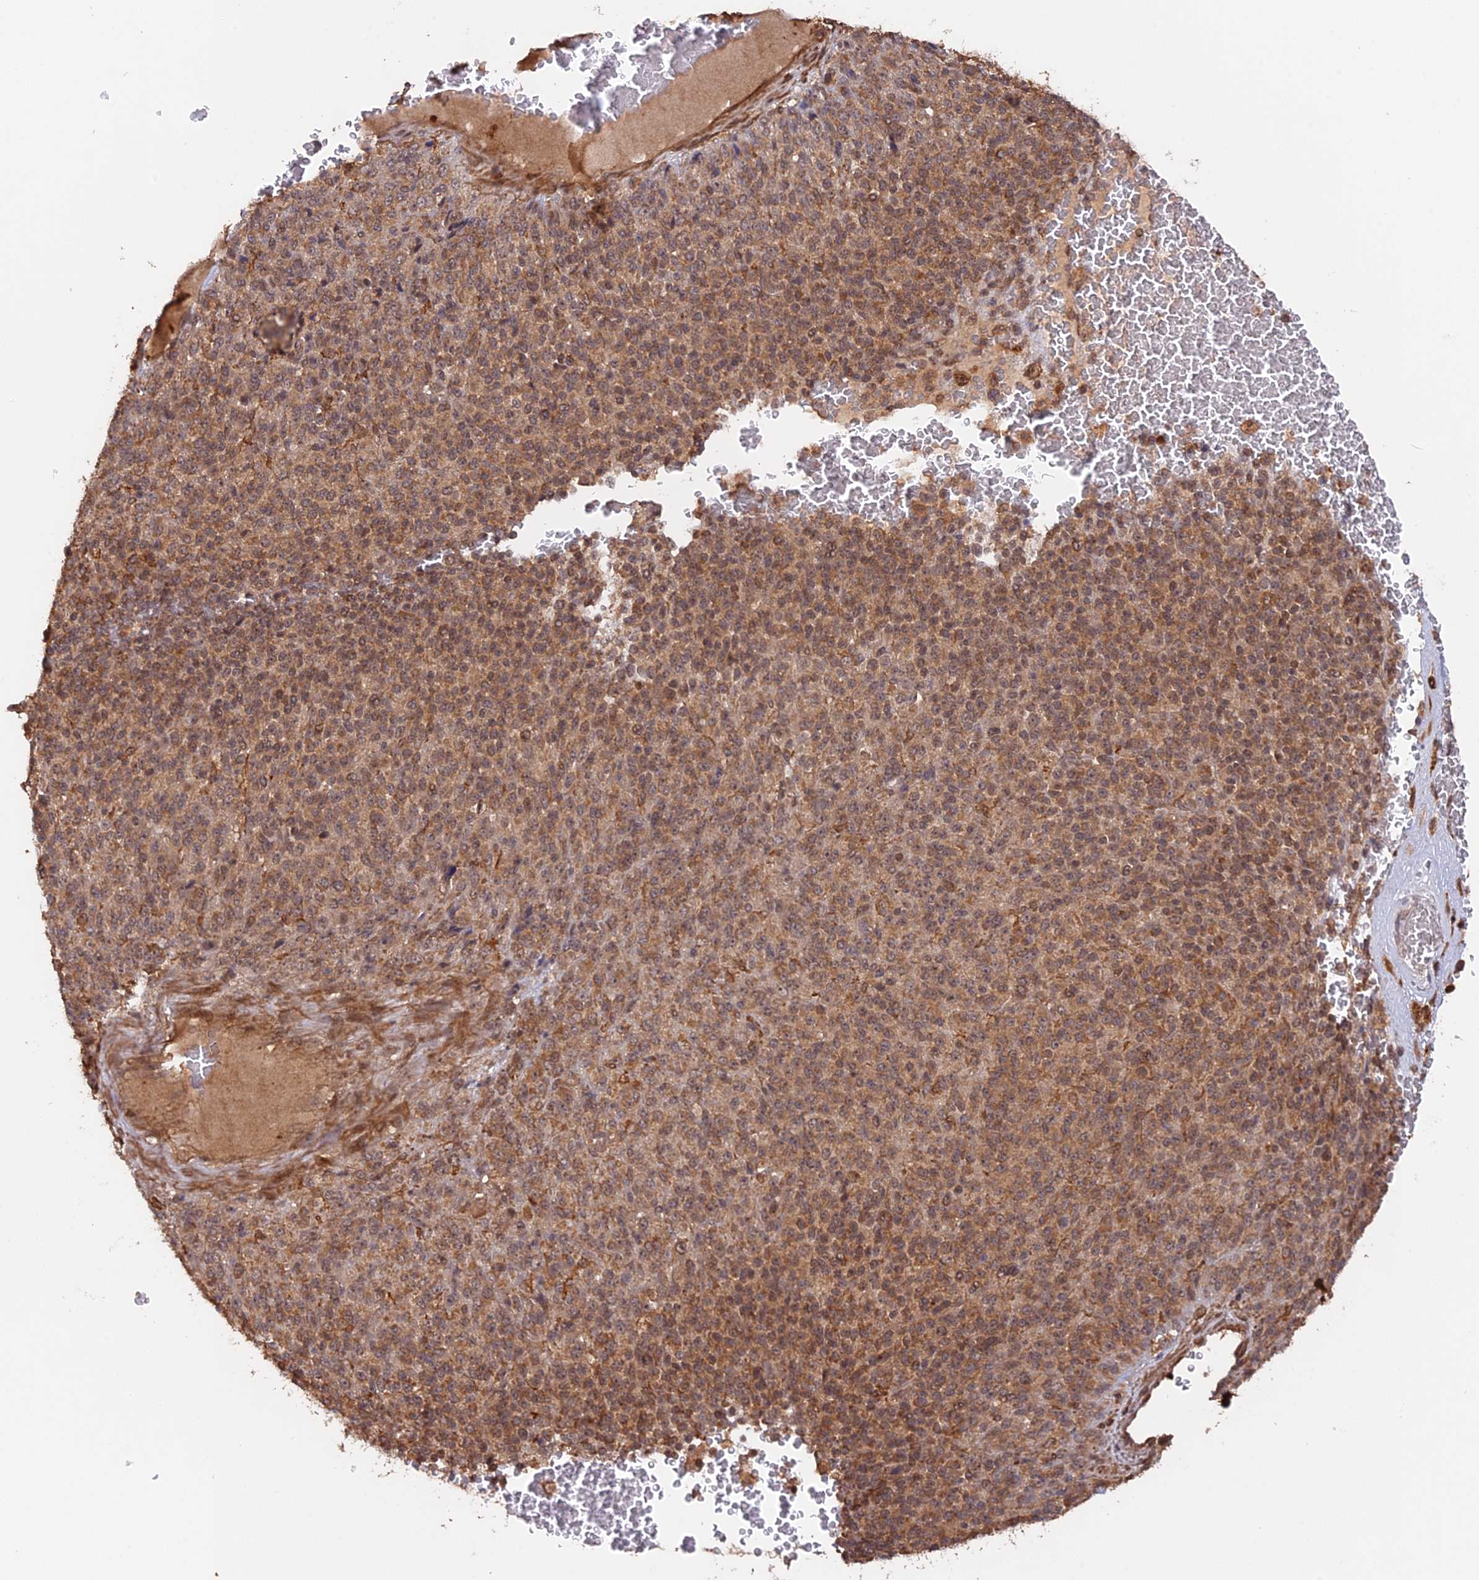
{"staining": {"intensity": "moderate", "quantity": ">75%", "location": "cytoplasmic/membranous"}, "tissue": "melanoma", "cell_type": "Tumor cells", "image_type": "cancer", "snomed": [{"axis": "morphology", "description": "Malignant melanoma, Metastatic site"}, {"axis": "topography", "description": "Brain"}], "caption": "Immunohistochemical staining of human malignant melanoma (metastatic site) displays medium levels of moderate cytoplasmic/membranous protein positivity in approximately >75% of tumor cells.", "gene": "CCDC174", "patient": {"sex": "female", "age": 56}}